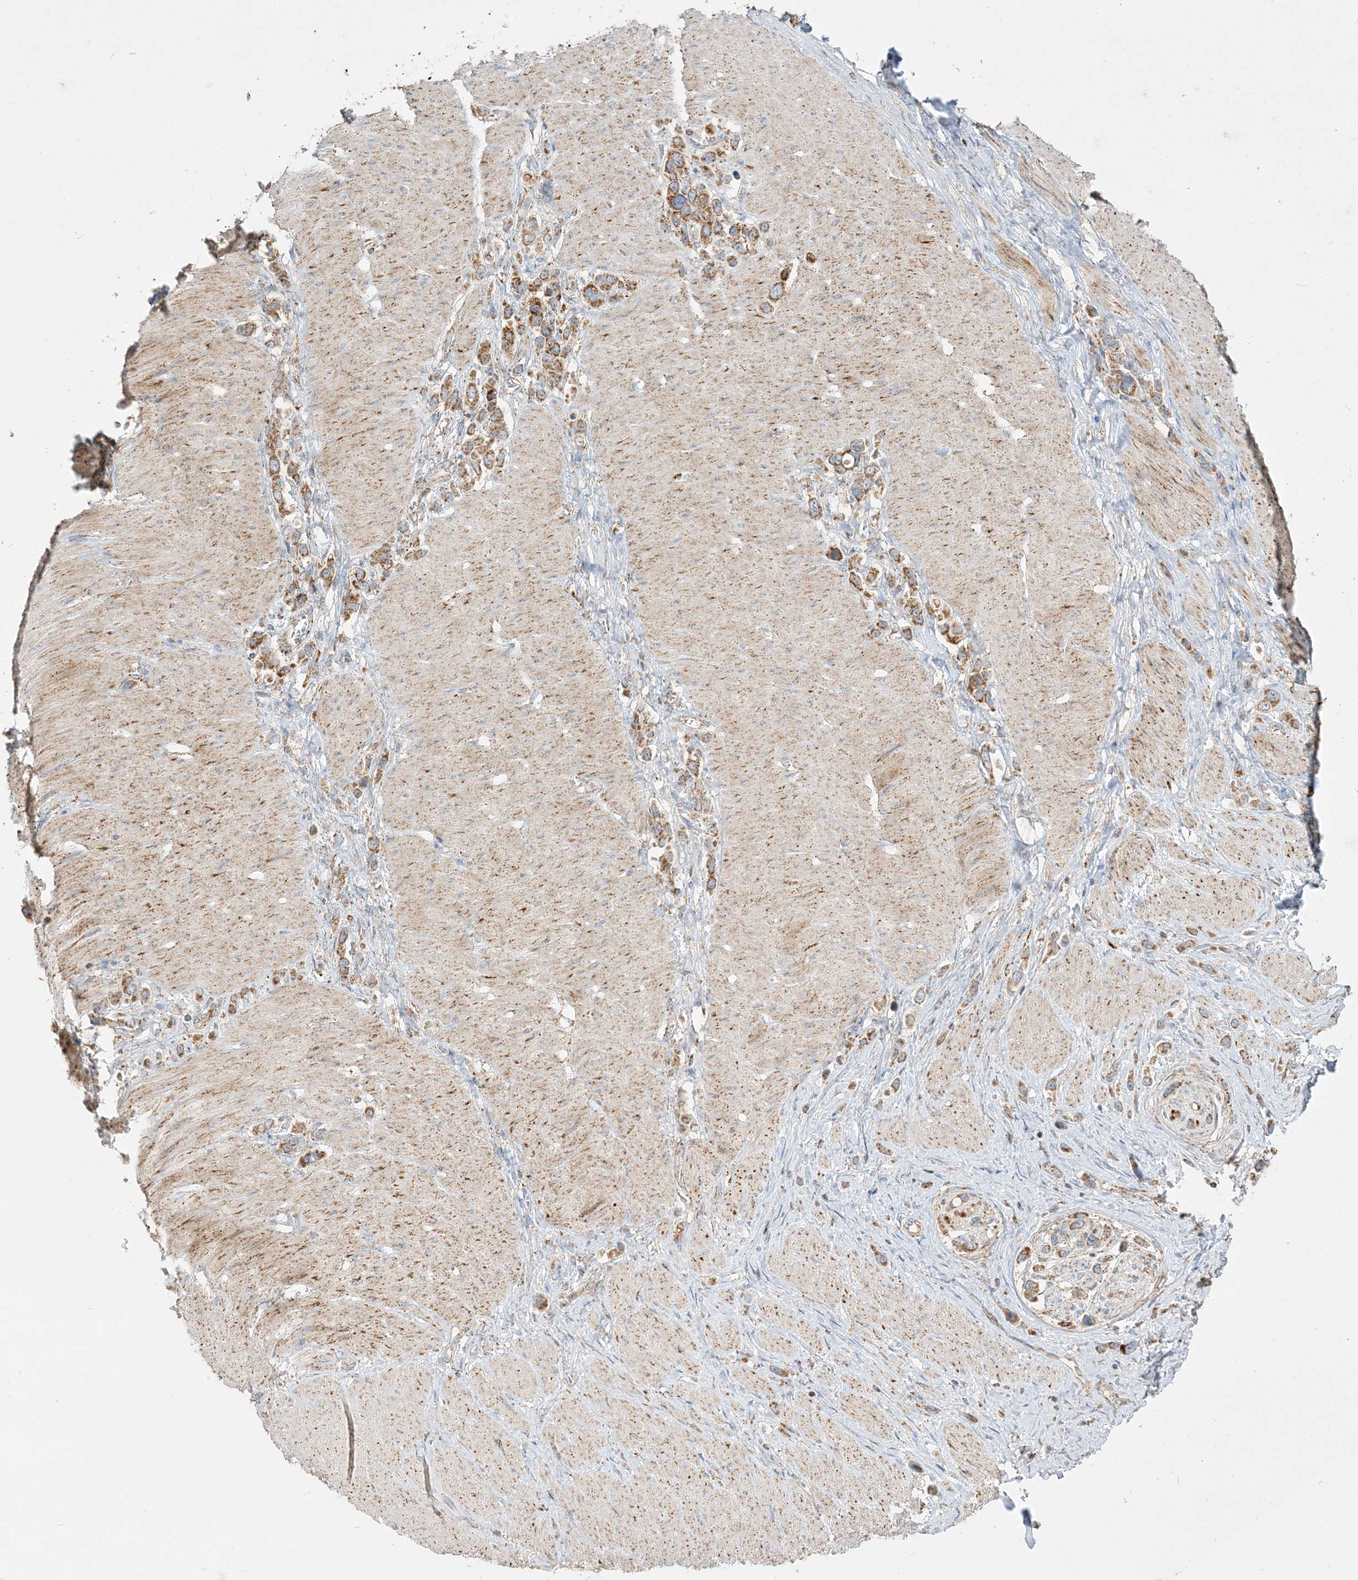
{"staining": {"intensity": "moderate", "quantity": ">75%", "location": "cytoplasmic/membranous"}, "tissue": "stomach cancer", "cell_type": "Tumor cells", "image_type": "cancer", "snomed": [{"axis": "morphology", "description": "Normal tissue, NOS"}, {"axis": "morphology", "description": "Adenocarcinoma, NOS"}, {"axis": "topography", "description": "Stomach, upper"}, {"axis": "topography", "description": "Stomach"}], "caption": "IHC (DAB (3,3'-diaminobenzidine)) staining of human stomach cancer (adenocarcinoma) shows moderate cytoplasmic/membranous protein positivity in approximately >75% of tumor cells.", "gene": "NDUFAF3", "patient": {"sex": "female", "age": 65}}